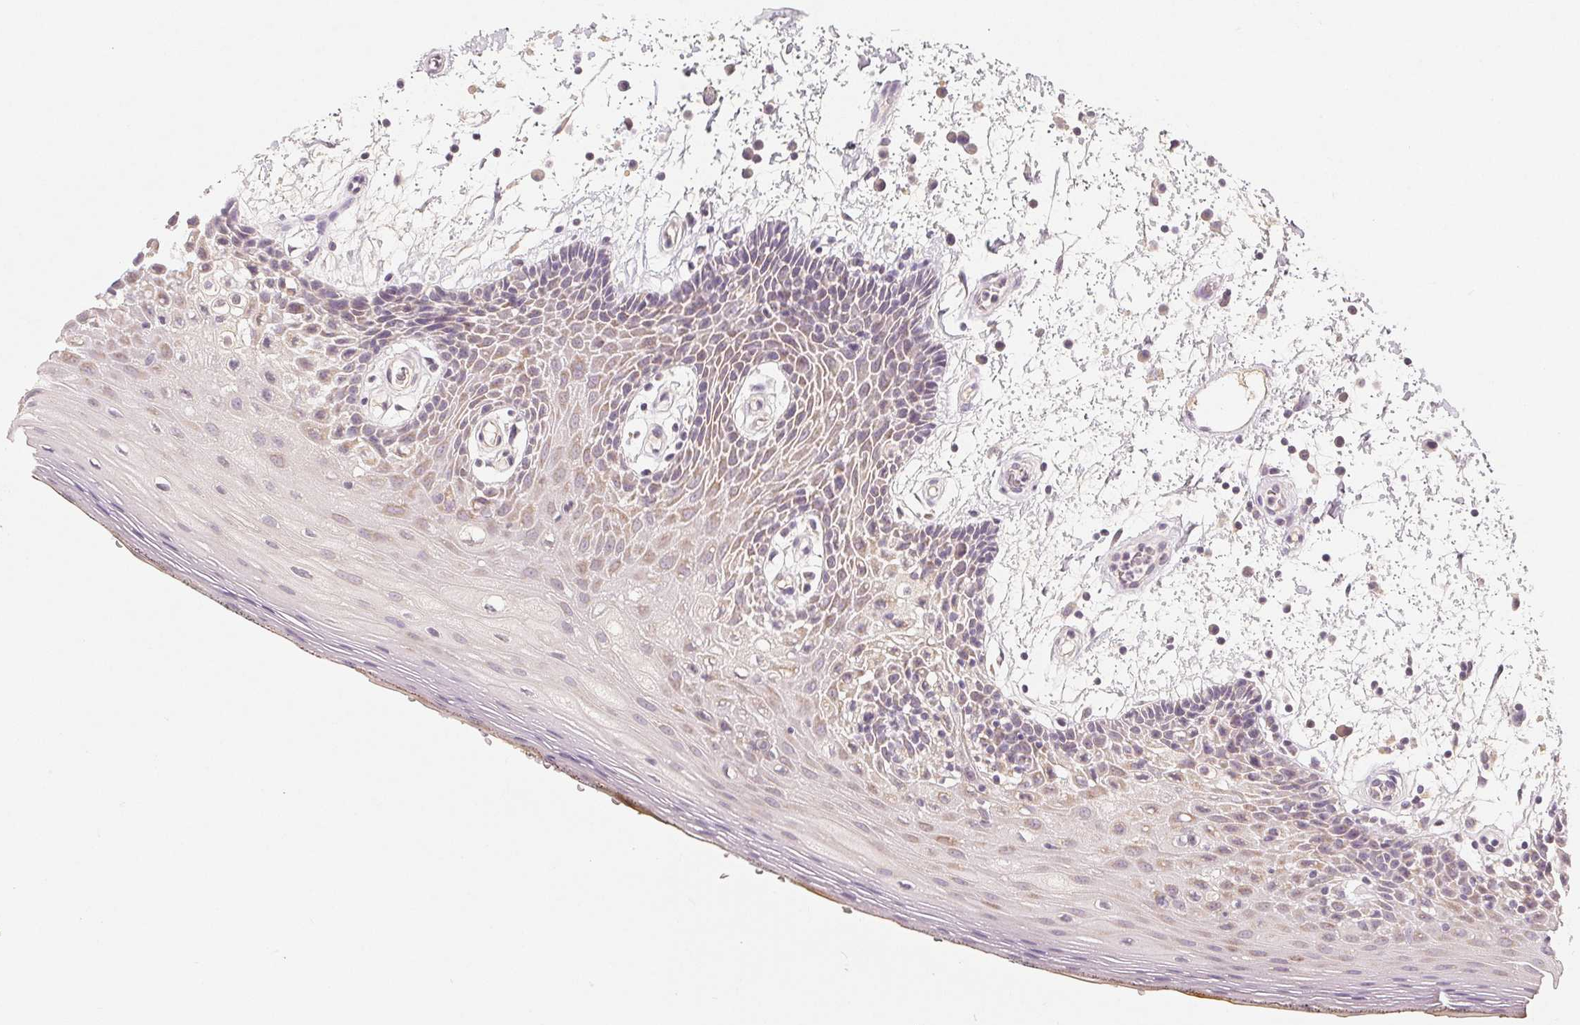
{"staining": {"intensity": "weak", "quantity": "<25%", "location": "cytoplasmic/membranous"}, "tissue": "oral mucosa", "cell_type": "Squamous epithelial cells", "image_type": "normal", "snomed": [{"axis": "morphology", "description": "Normal tissue, NOS"}, {"axis": "morphology", "description": "Squamous cell carcinoma, NOS"}, {"axis": "topography", "description": "Oral tissue"}, {"axis": "topography", "description": "Head-Neck"}], "caption": "This is a image of immunohistochemistry staining of benign oral mucosa, which shows no positivity in squamous epithelial cells. Nuclei are stained in blue.", "gene": "GHITM", "patient": {"sex": "male", "age": 52}}